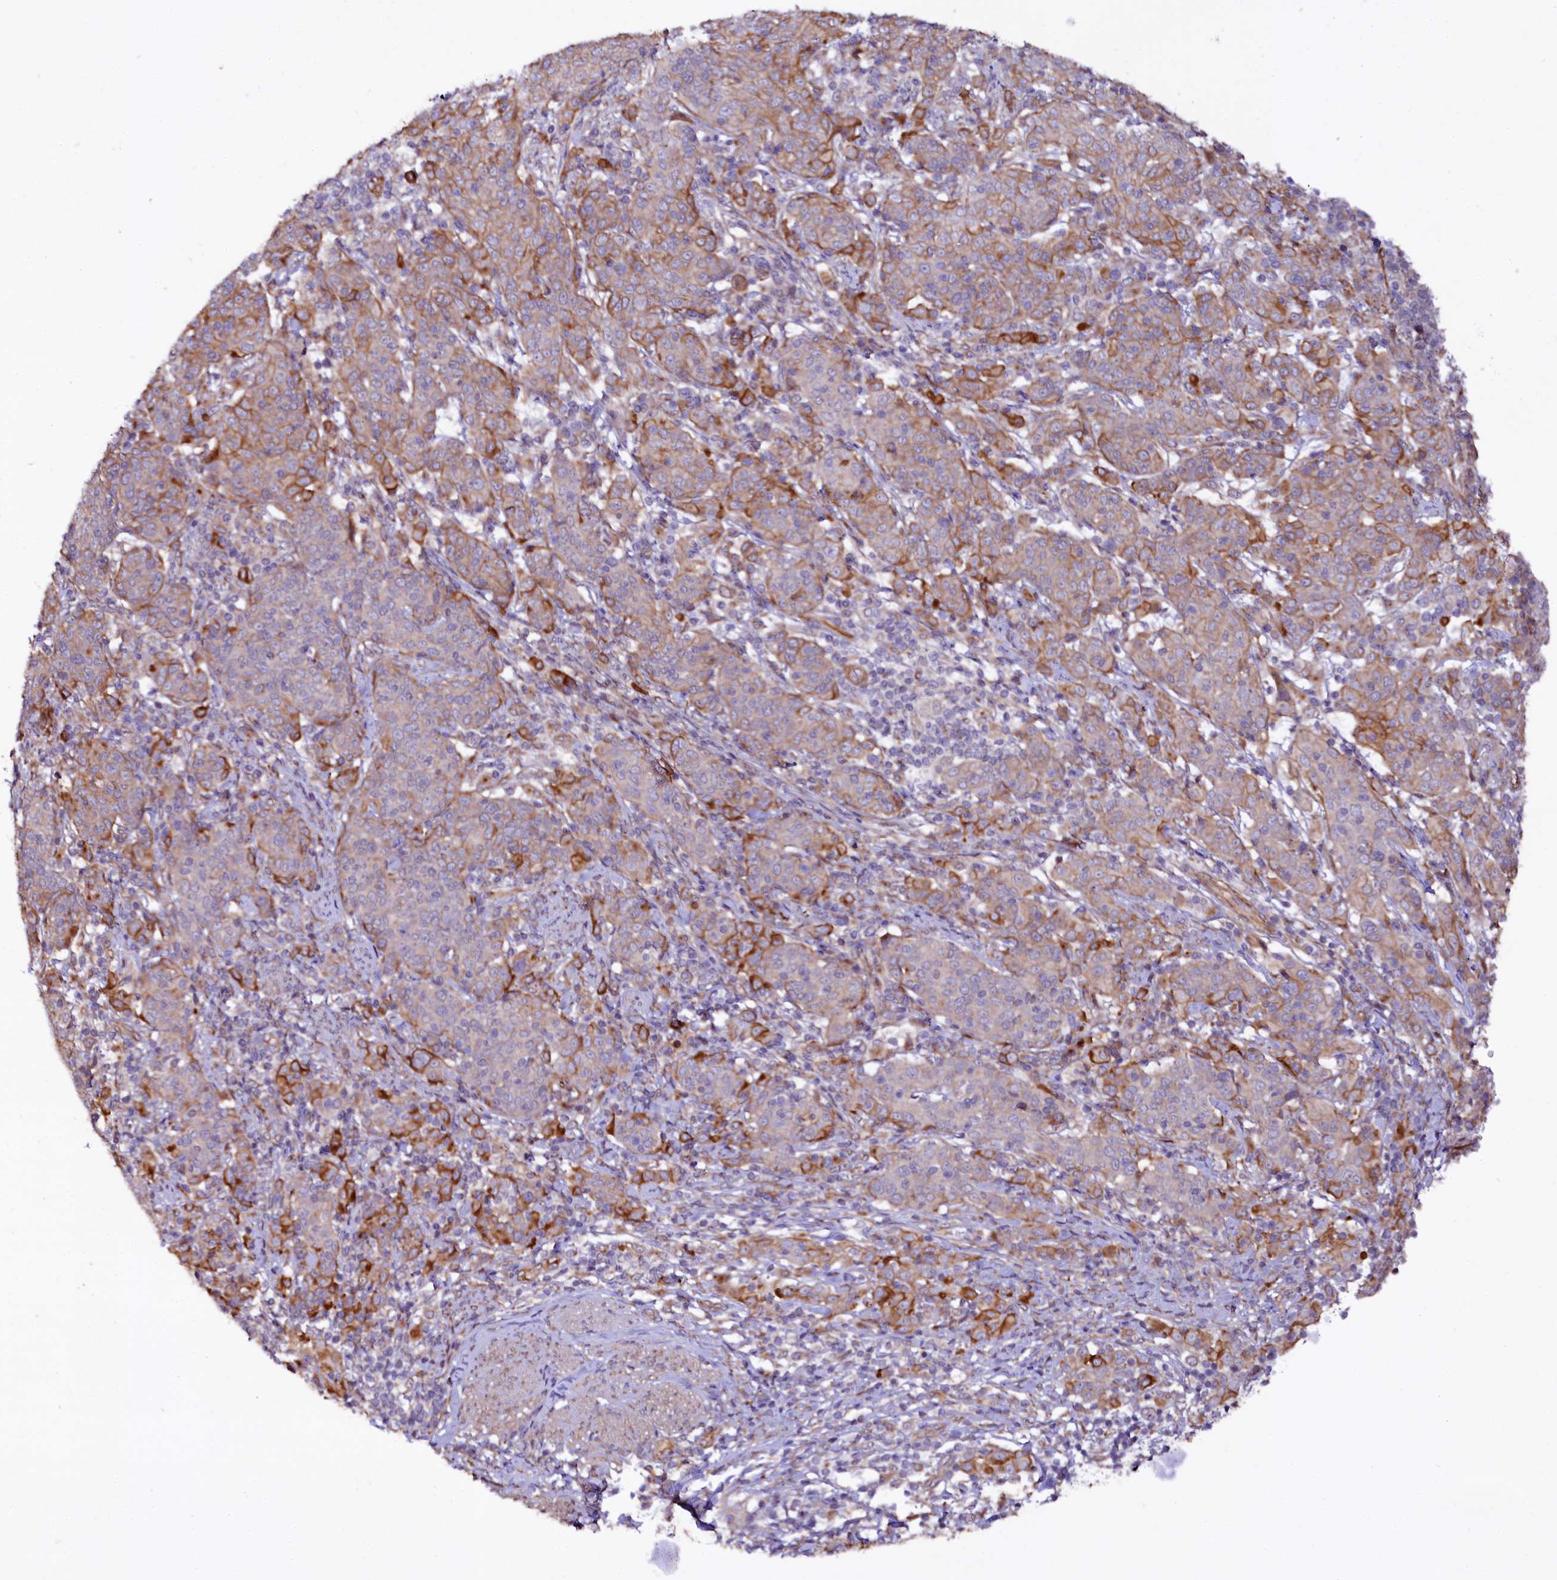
{"staining": {"intensity": "moderate", "quantity": "<25%", "location": "cytoplasmic/membranous"}, "tissue": "cervical cancer", "cell_type": "Tumor cells", "image_type": "cancer", "snomed": [{"axis": "morphology", "description": "Squamous cell carcinoma, NOS"}, {"axis": "topography", "description": "Cervix"}], "caption": "Immunohistochemical staining of human cervical cancer reveals low levels of moderate cytoplasmic/membranous protein positivity in about <25% of tumor cells.", "gene": "TTC12", "patient": {"sex": "female", "age": 67}}